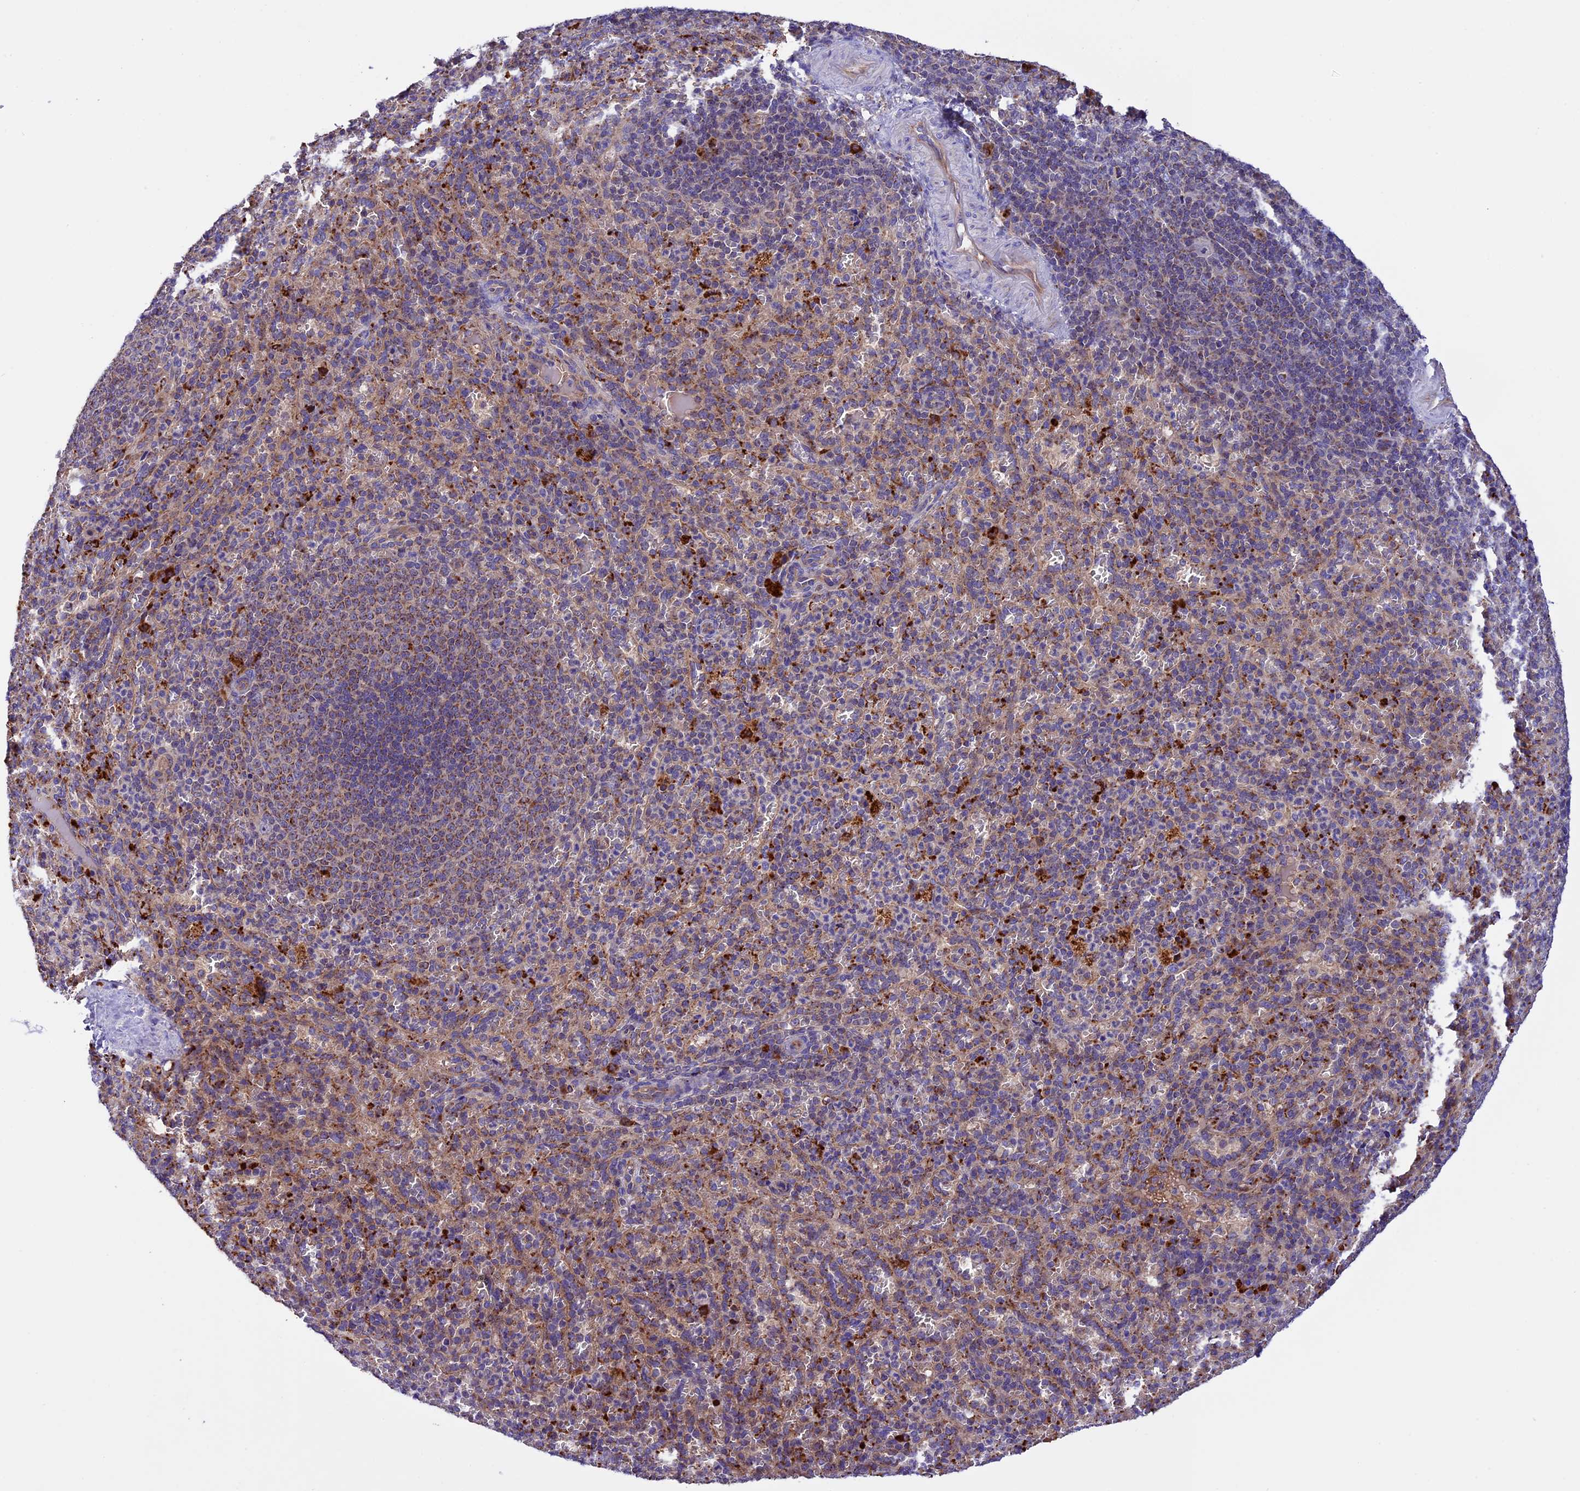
{"staining": {"intensity": "moderate", "quantity": "<25%", "location": "cytoplasmic/membranous"}, "tissue": "spleen", "cell_type": "Cells in red pulp", "image_type": "normal", "snomed": [{"axis": "morphology", "description": "Normal tissue, NOS"}, {"axis": "topography", "description": "Spleen"}], "caption": "High-magnification brightfield microscopy of benign spleen stained with DAB (3,3'-diaminobenzidine) (brown) and counterstained with hematoxylin (blue). cells in red pulp exhibit moderate cytoplasmic/membranous staining is identified in about<25% of cells.", "gene": "METTL22", "patient": {"sex": "female", "age": 21}}